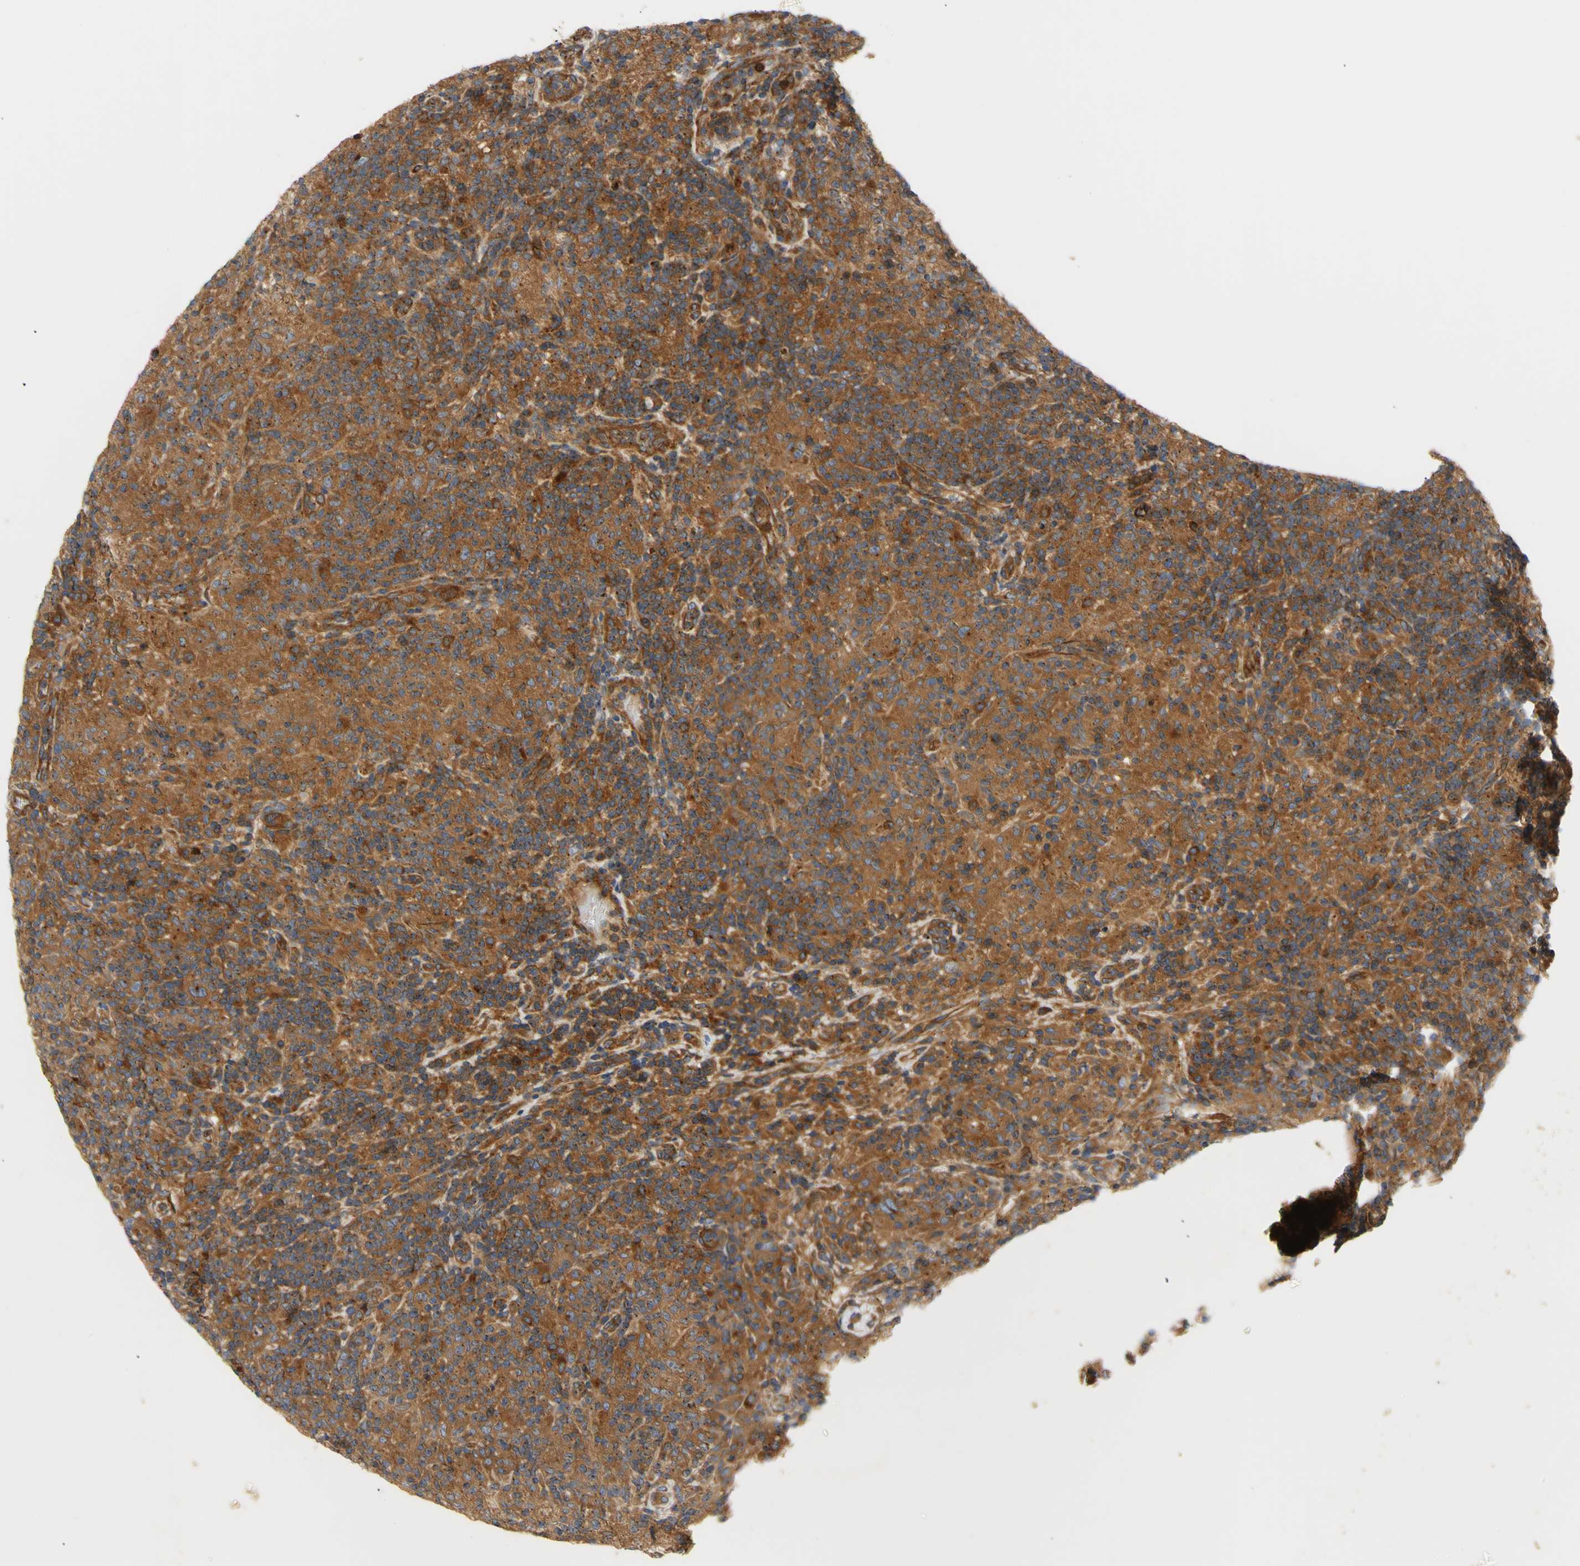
{"staining": {"intensity": "moderate", "quantity": ">75%", "location": "cytoplasmic/membranous"}, "tissue": "lymphoma", "cell_type": "Tumor cells", "image_type": "cancer", "snomed": [{"axis": "morphology", "description": "Hodgkin's disease, NOS"}, {"axis": "topography", "description": "Lymph node"}], "caption": "This histopathology image exhibits IHC staining of lymphoma, with medium moderate cytoplasmic/membranous expression in about >75% of tumor cells.", "gene": "TUBG2", "patient": {"sex": "male", "age": 70}}